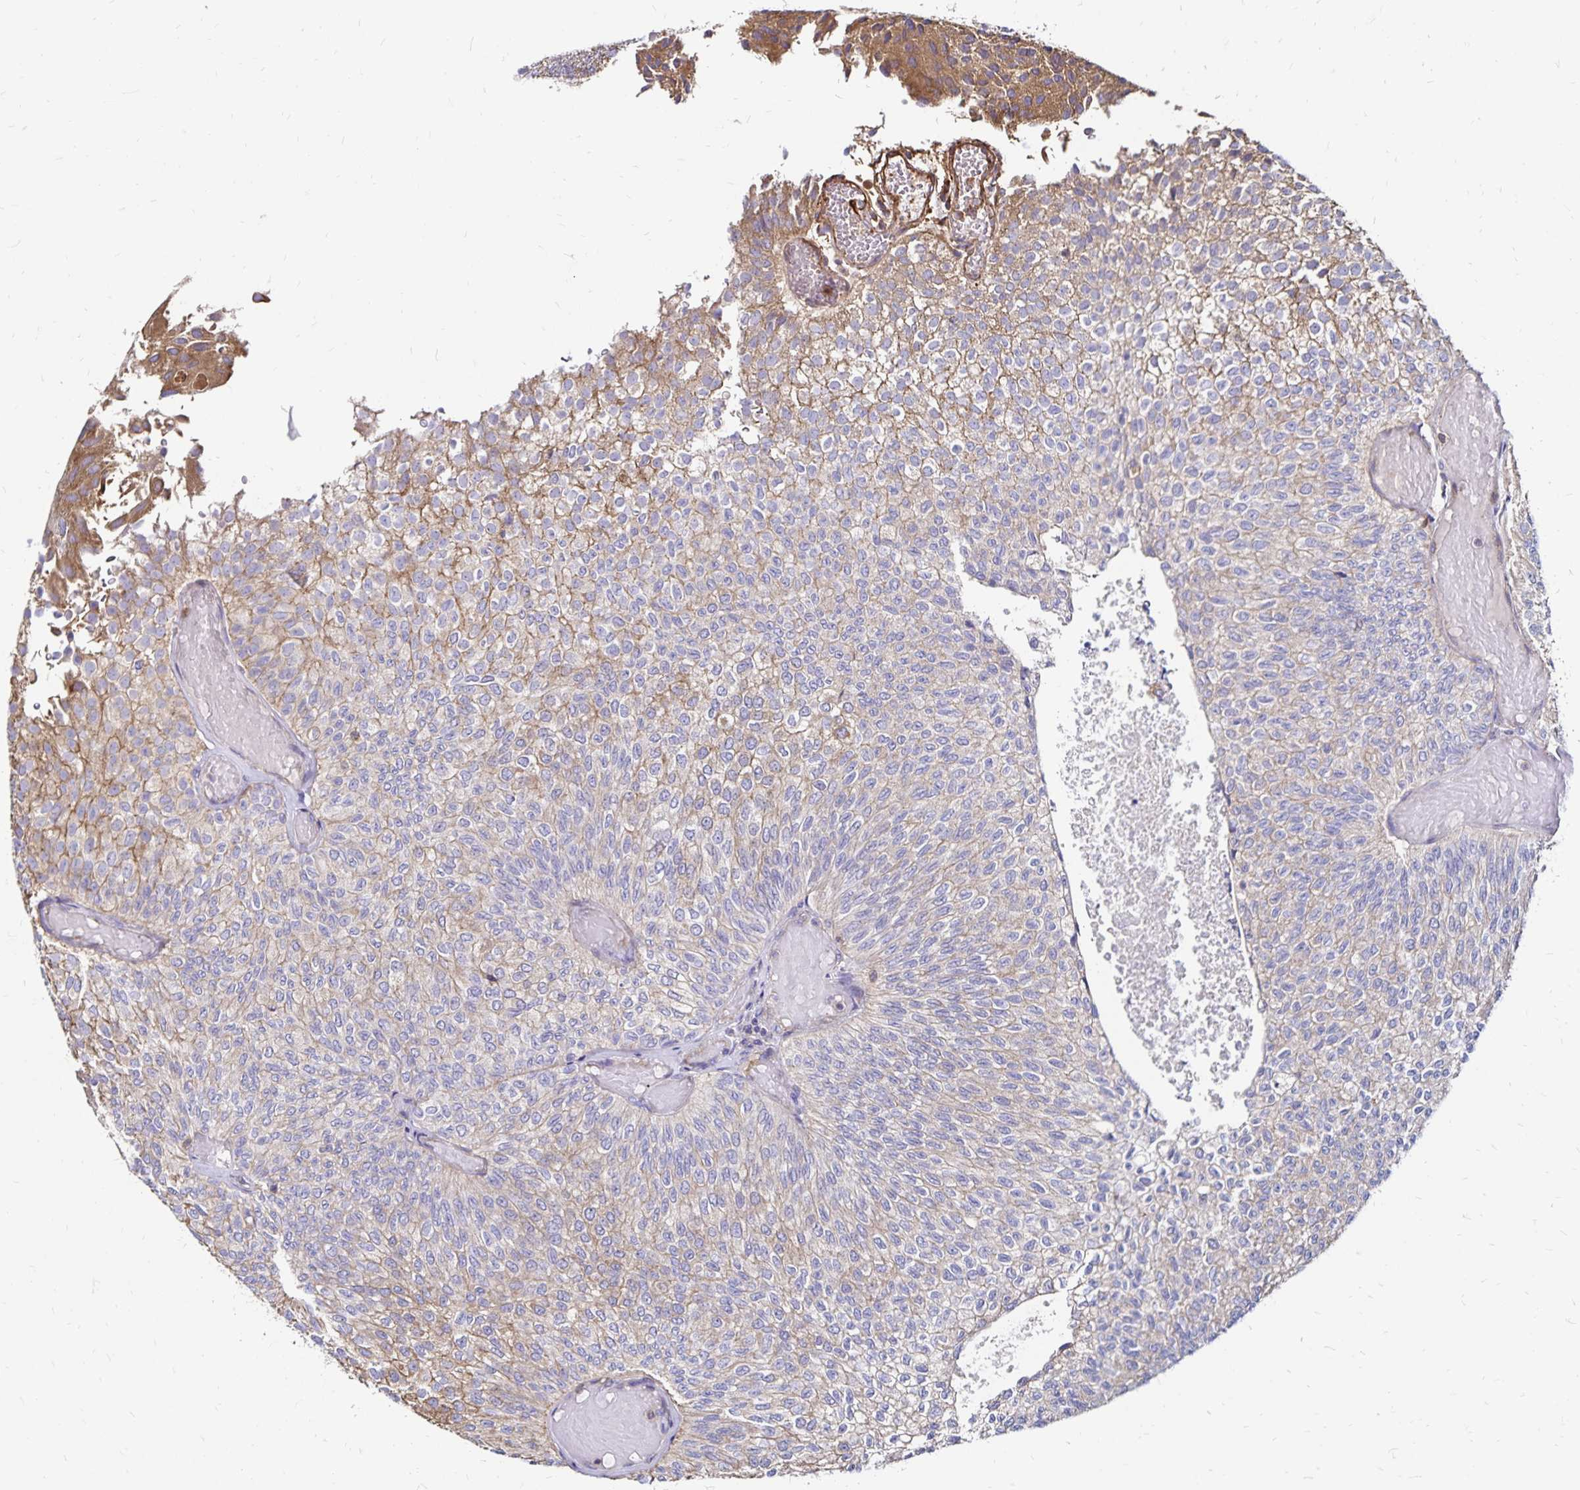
{"staining": {"intensity": "weak", "quantity": ">75%", "location": "cytoplasmic/membranous"}, "tissue": "urothelial cancer", "cell_type": "Tumor cells", "image_type": "cancer", "snomed": [{"axis": "morphology", "description": "Urothelial carcinoma, Low grade"}, {"axis": "topography", "description": "Urinary bladder"}], "caption": "The histopathology image reveals immunohistochemical staining of urothelial cancer. There is weak cytoplasmic/membranous expression is appreciated in about >75% of tumor cells.", "gene": "RPRML", "patient": {"sex": "male", "age": 78}}